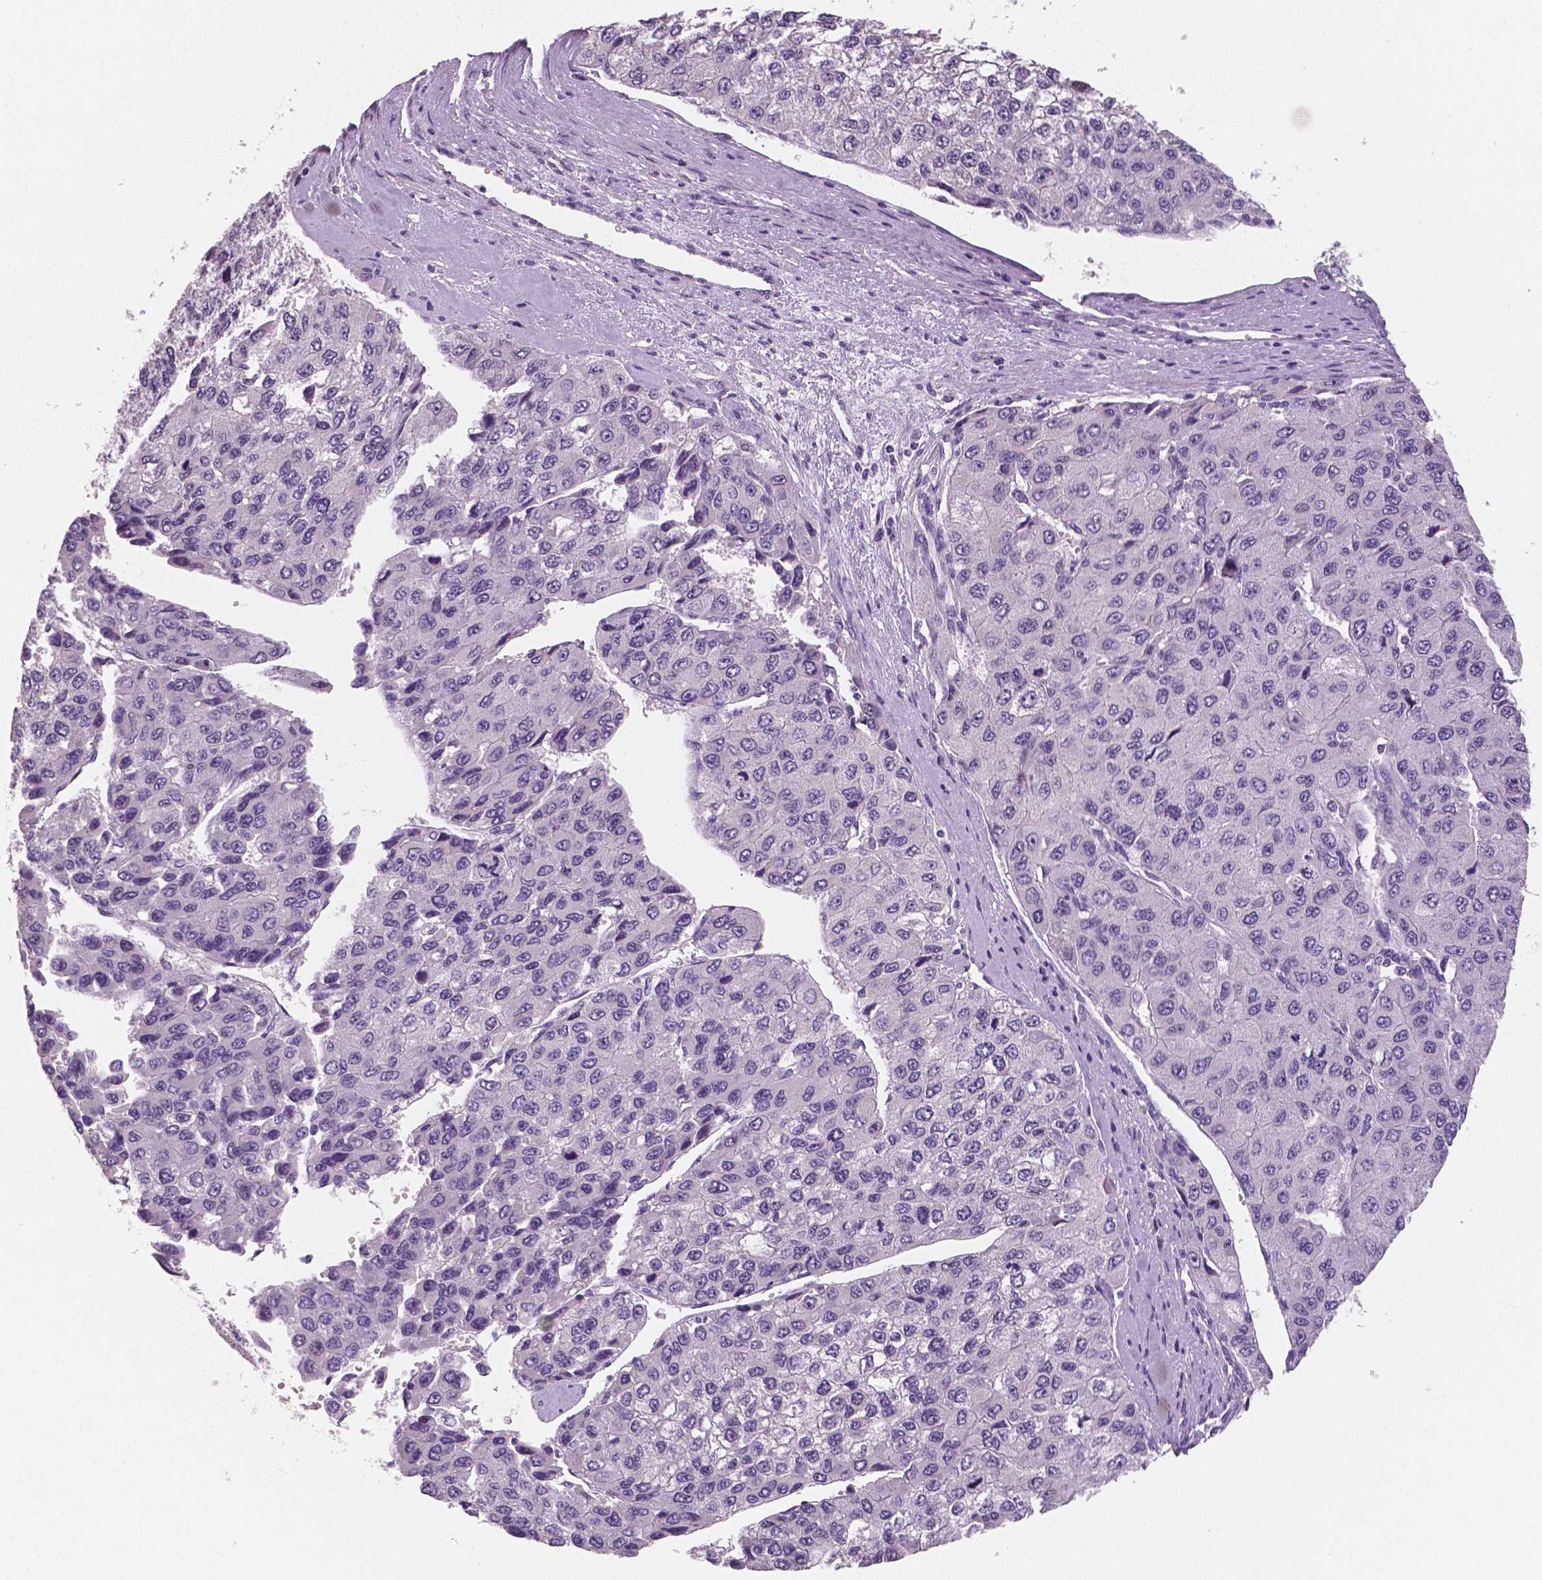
{"staining": {"intensity": "negative", "quantity": "none", "location": "none"}, "tissue": "liver cancer", "cell_type": "Tumor cells", "image_type": "cancer", "snomed": [{"axis": "morphology", "description": "Carcinoma, Hepatocellular, NOS"}, {"axis": "topography", "description": "Liver"}], "caption": "DAB immunohistochemical staining of liver cancer (hepatocellular carcinoma) shows no significant expression in tumor cells.", "gene": "TSPAN7", "patient": {"sex": "female", "age": 66}}